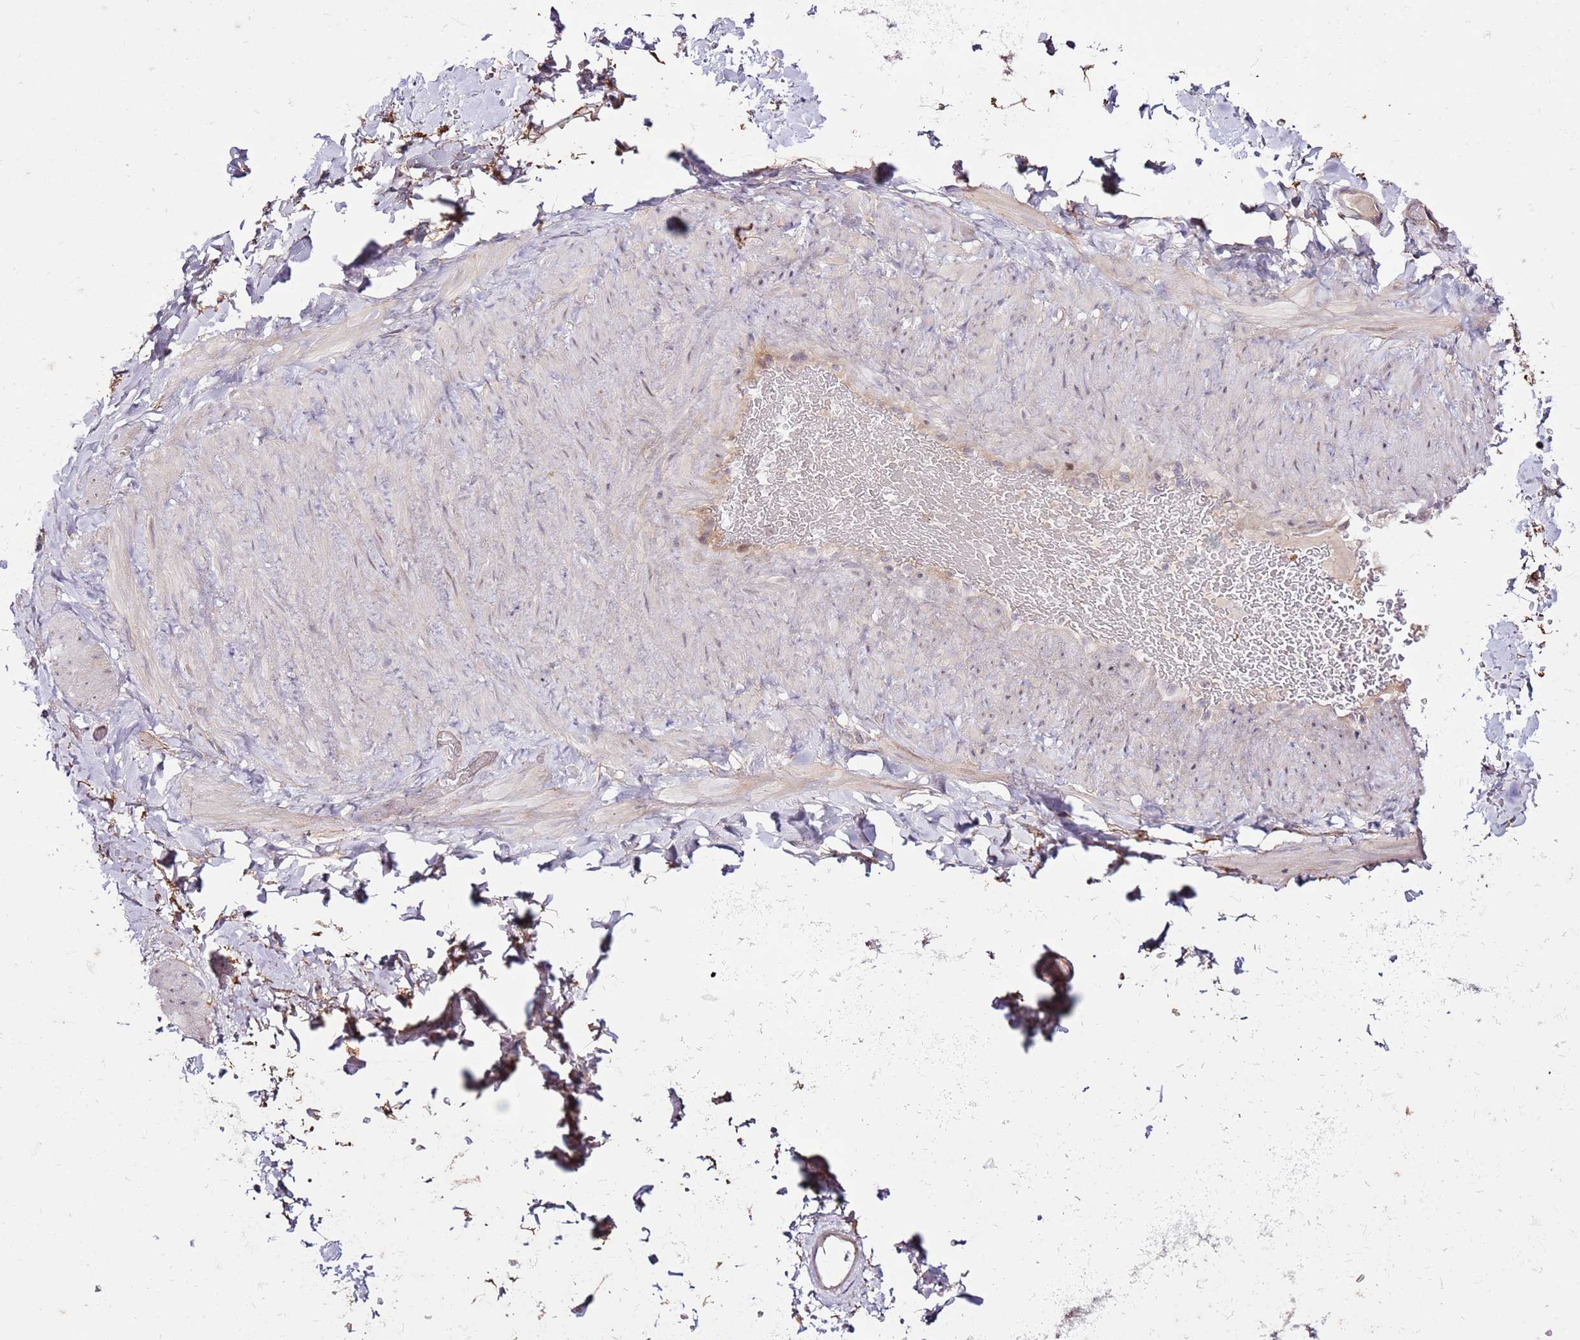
{"staining": {"intensity": "moderate", "quantity": "<25%", "location": "cytoplasmic/membranous"}, "tissue": "adipose tissue", "cell_type": "Adipocytes", "image_type": "normal", "snomed": [{"axis": "morphology", "description": "Normal tissue, NOS"}, {"axis": "topography", "description": "Soft tissue"}, {"axis": "topography", "description": "Vascular tissue"}], "caption": "Protein staining of normal adipose tissue reveals moderate cytoplasmic/membranous positivity in approximately <25% of adipocytes.", "gene": "MTG2", "patient": {"sex": "male", "age": 41}}